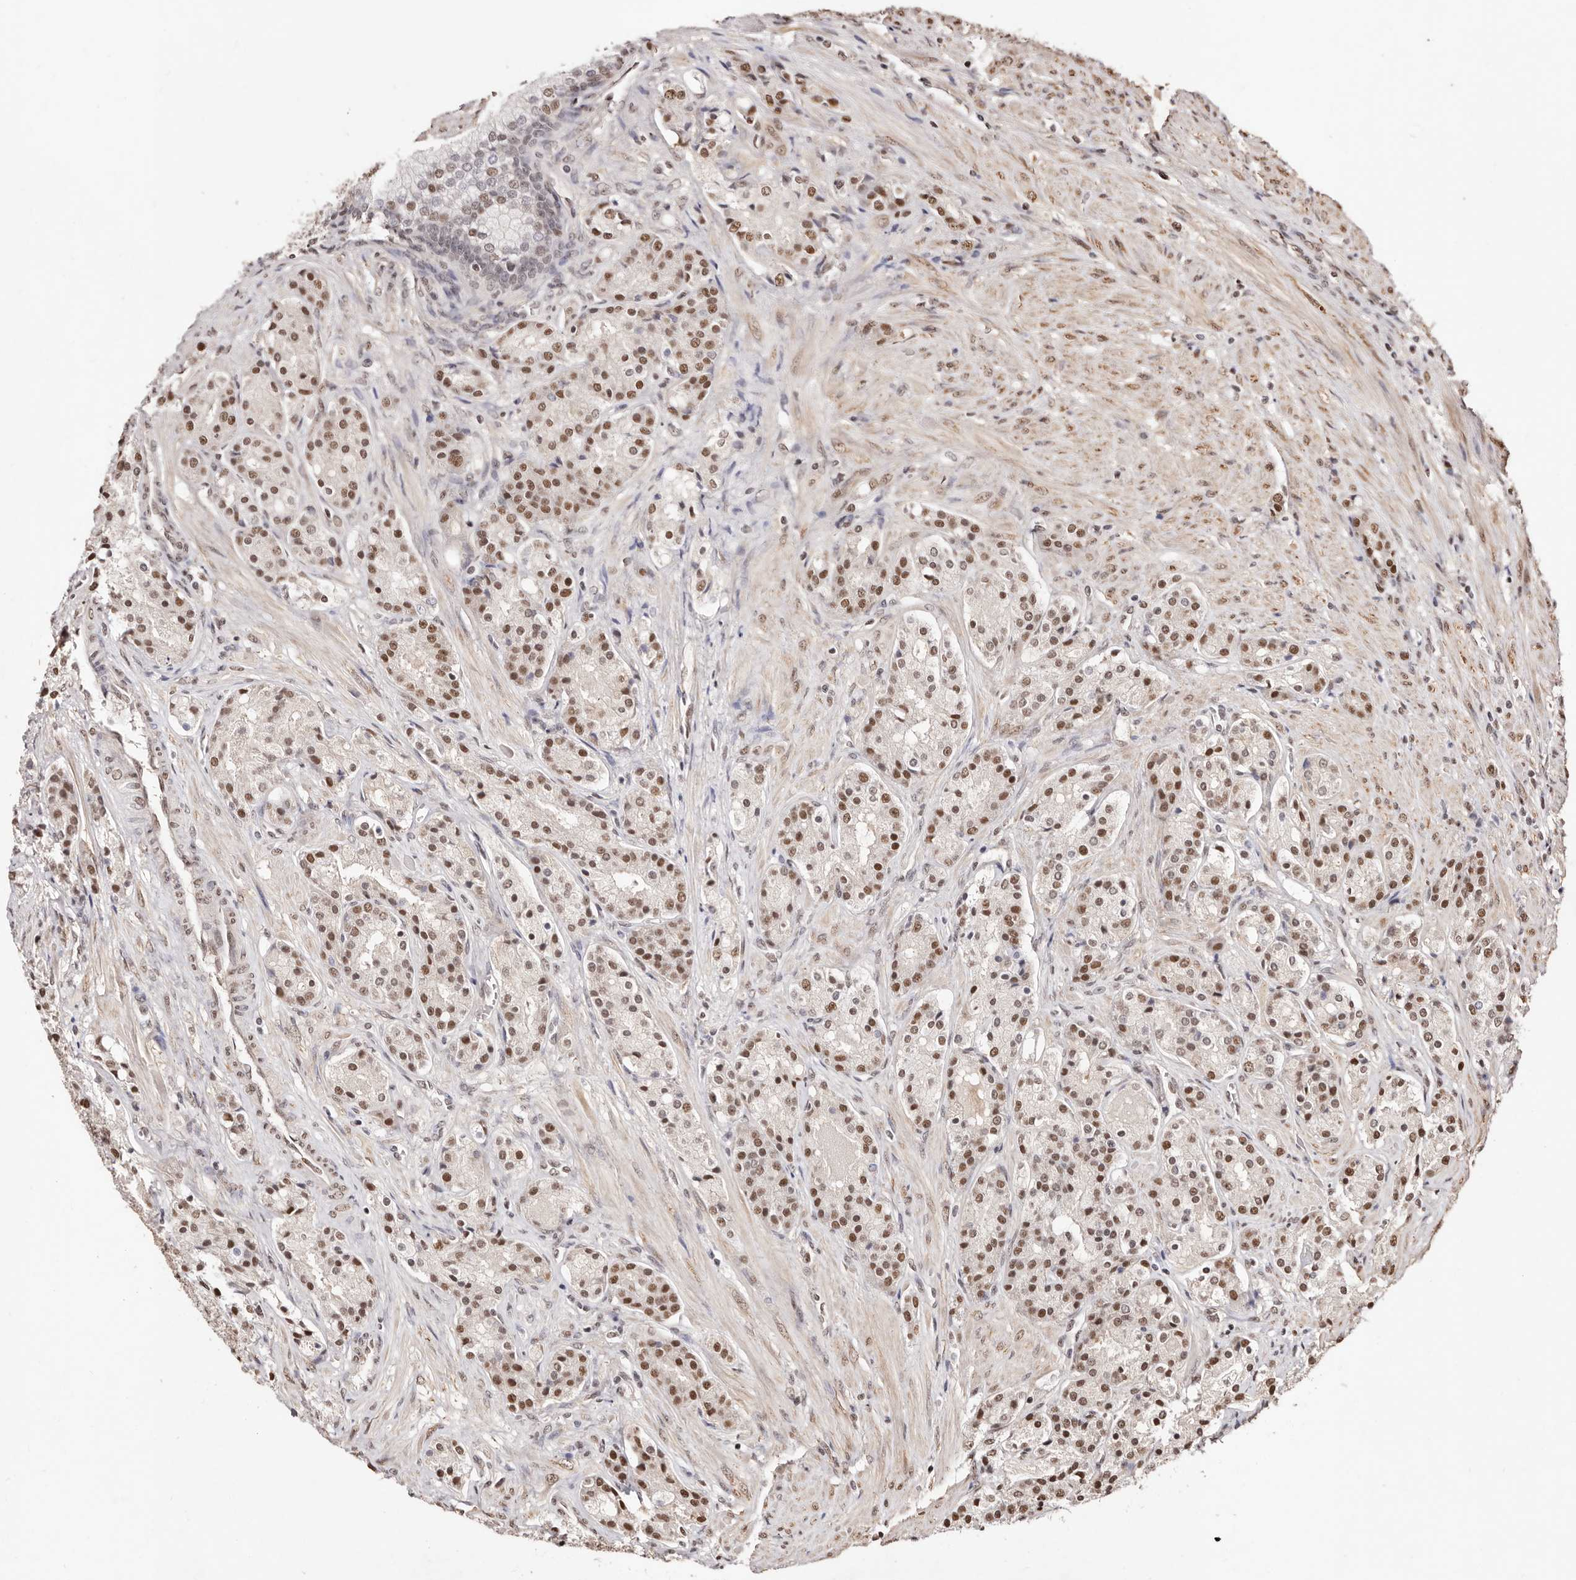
{"staining": {"intensity": "moderate", "quantity": ">75%", "location": "nuclear"}, "tissue": "prostate cancer", "cell_type": "Tumor cells", "image_type": "cancer", "snomed": [{"axis": "morphology", "description": "Adenocarcinoma, High grade"}, {"axis": "topography", "description": "Prostate"}], "caption": "Prostate cancer (high-grade adenocarcinoma) tissue shows moderate nuclear expression in approximately >75% of tumor cells", "gene": "BICRAL", "patient": {"sex": "male", "age": 60}}